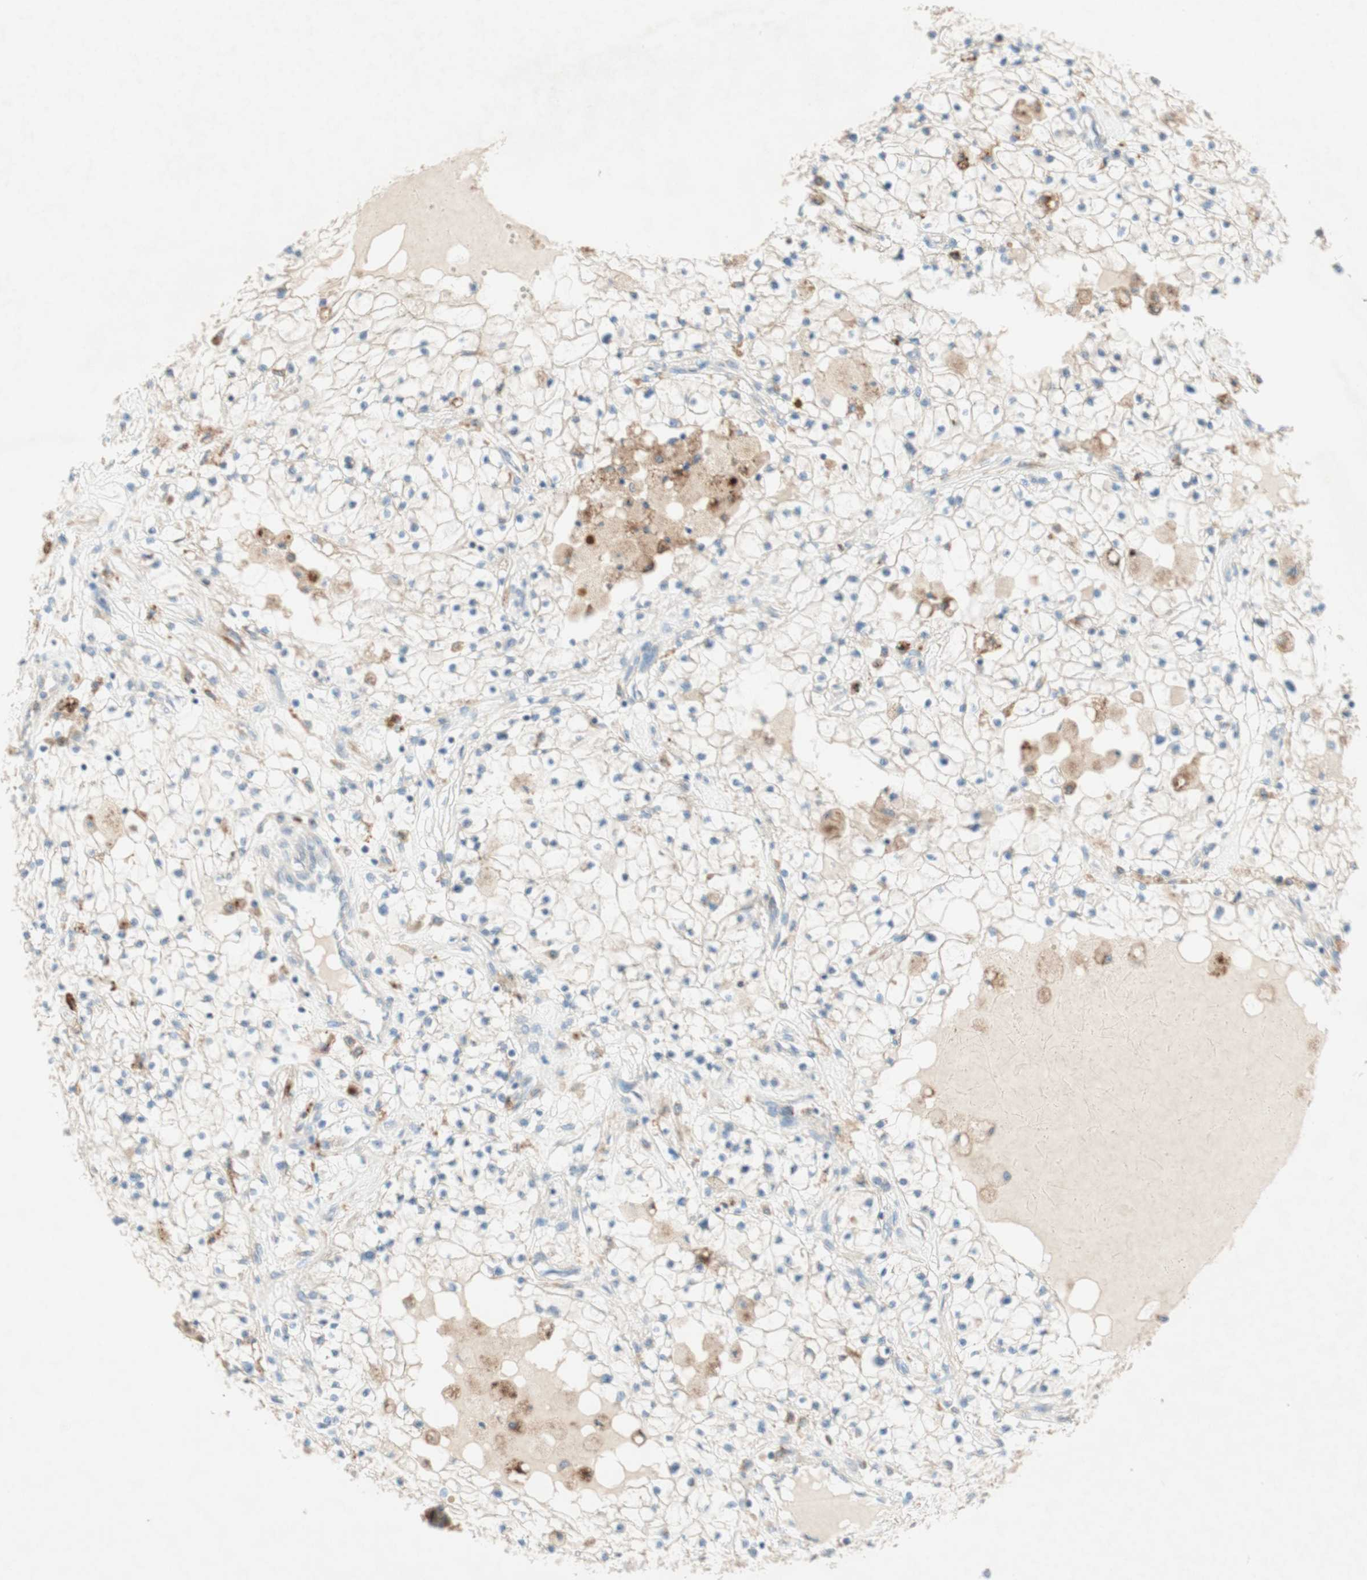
{"staining": {"intensity": "negative", "quantity": "none", "location": "none"}, "tissue": "renal cancer", "cell_type": "Tumor cells", "image_type": "cancer", "snomed": [{"axis": "morphology", "description": "Adenocarcinoma, NOS"}, {"axis": "topography", "description": "Kidney"}], "caption": "High power microscopy image of an immunohistochemistry image of adenocarcinoma (renal), revealing no significant positivity in tumor cells.", "gene": "GAPT", "patient": {"sex": "male", "age": 68}}